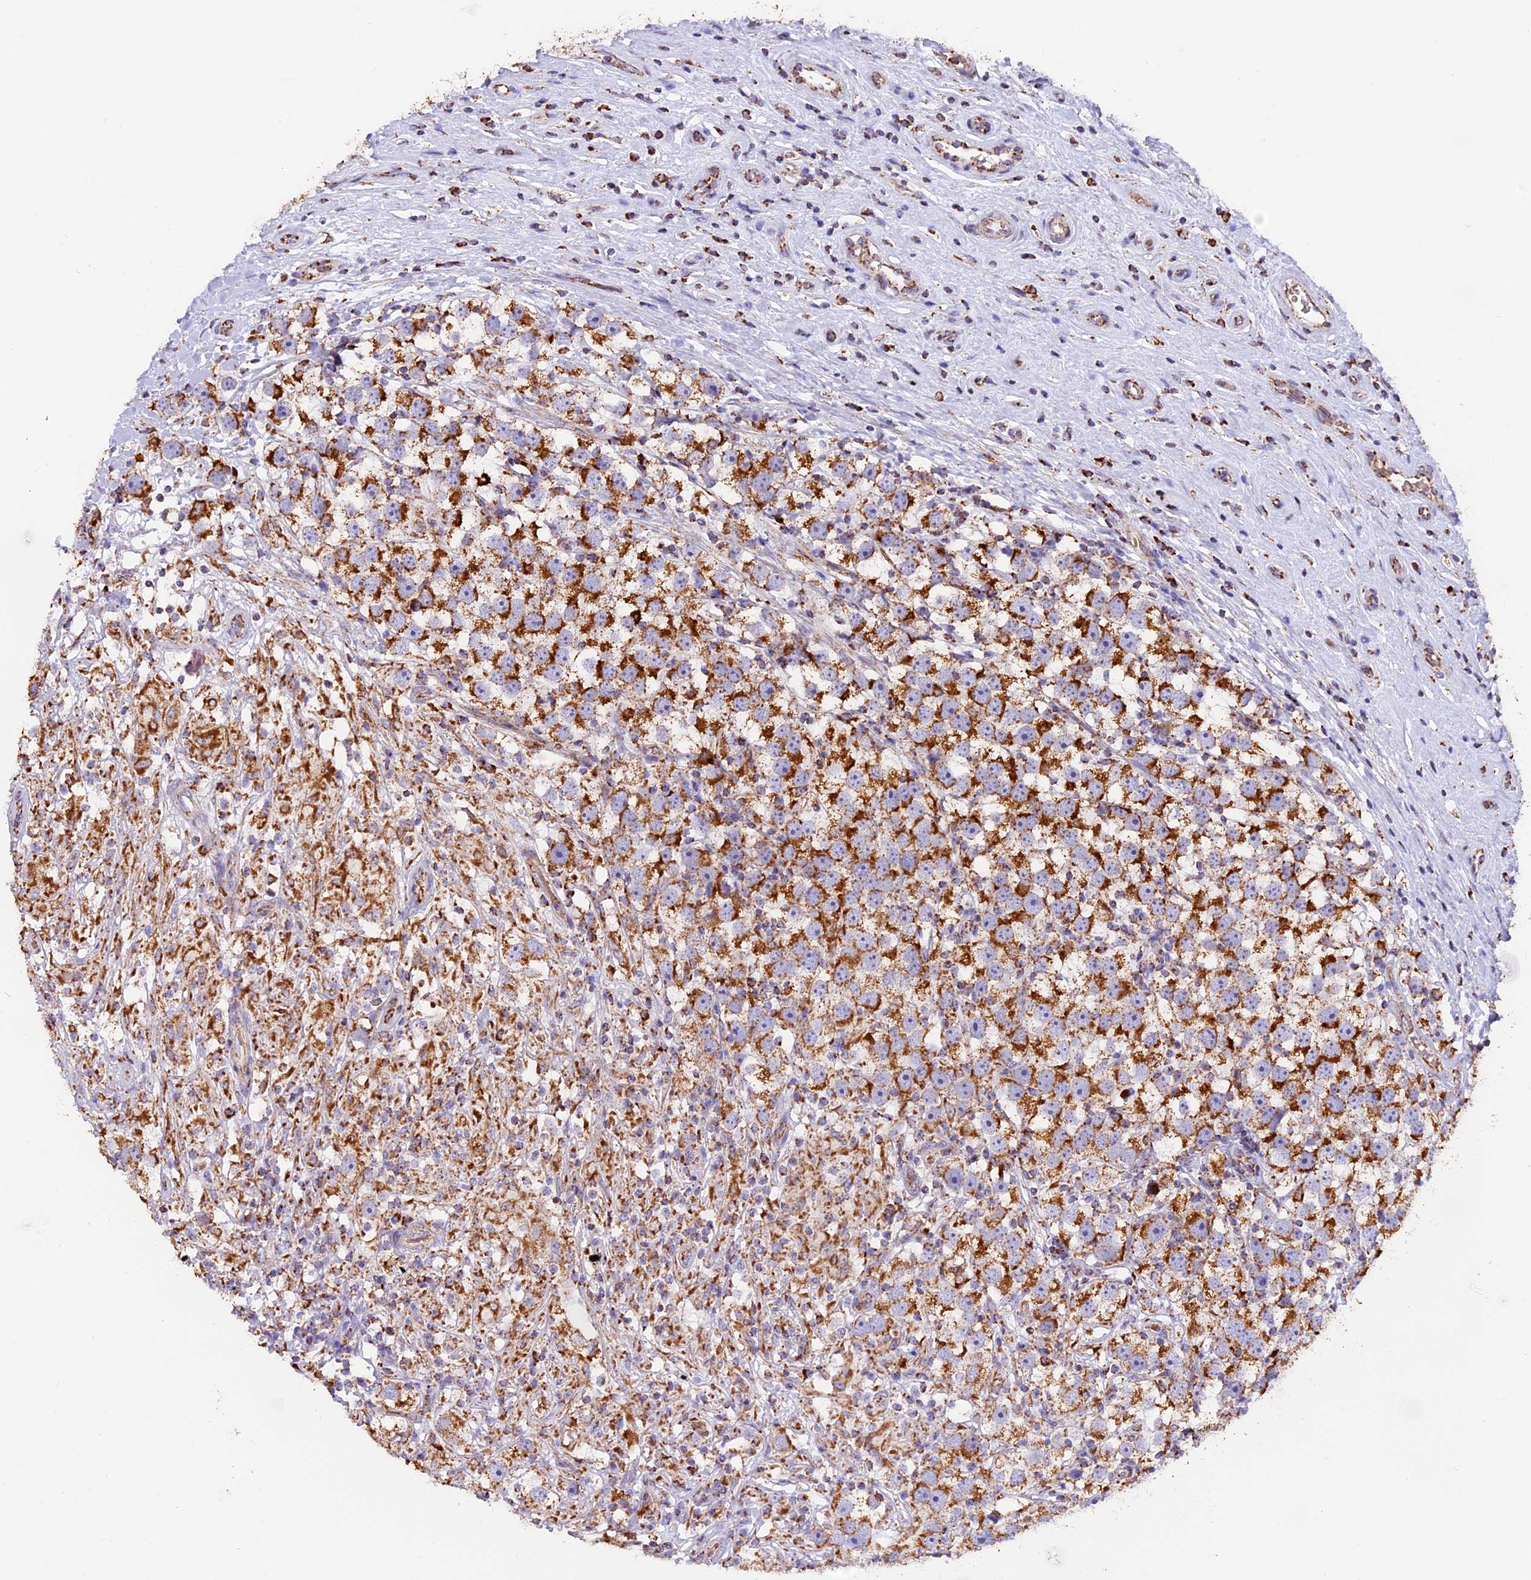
{"staining": {"intensity": "strong", "quantity": ">75%", "location": "cytoplasmic/membranous"}, "tissue": "testis cancer", "cell_type": "Tumor cells", "image_type": "cancer", "snomed": [{"axis": "morphology", "description": "Seminoma, NOS"}, {"axis": "topography", "description": "Testis"}], "caption": "The immunohistochemical stain highlights strong cytoplasmic/membranous positivity in tumor cells of testis seminoma tissue. (DAB (3,3'-diaminobenzidine) IHC, brown staining for protein, blue staining for nuclei).", "gene": "NDUFA8", "patient": {"sex": "male", "age": 49}}